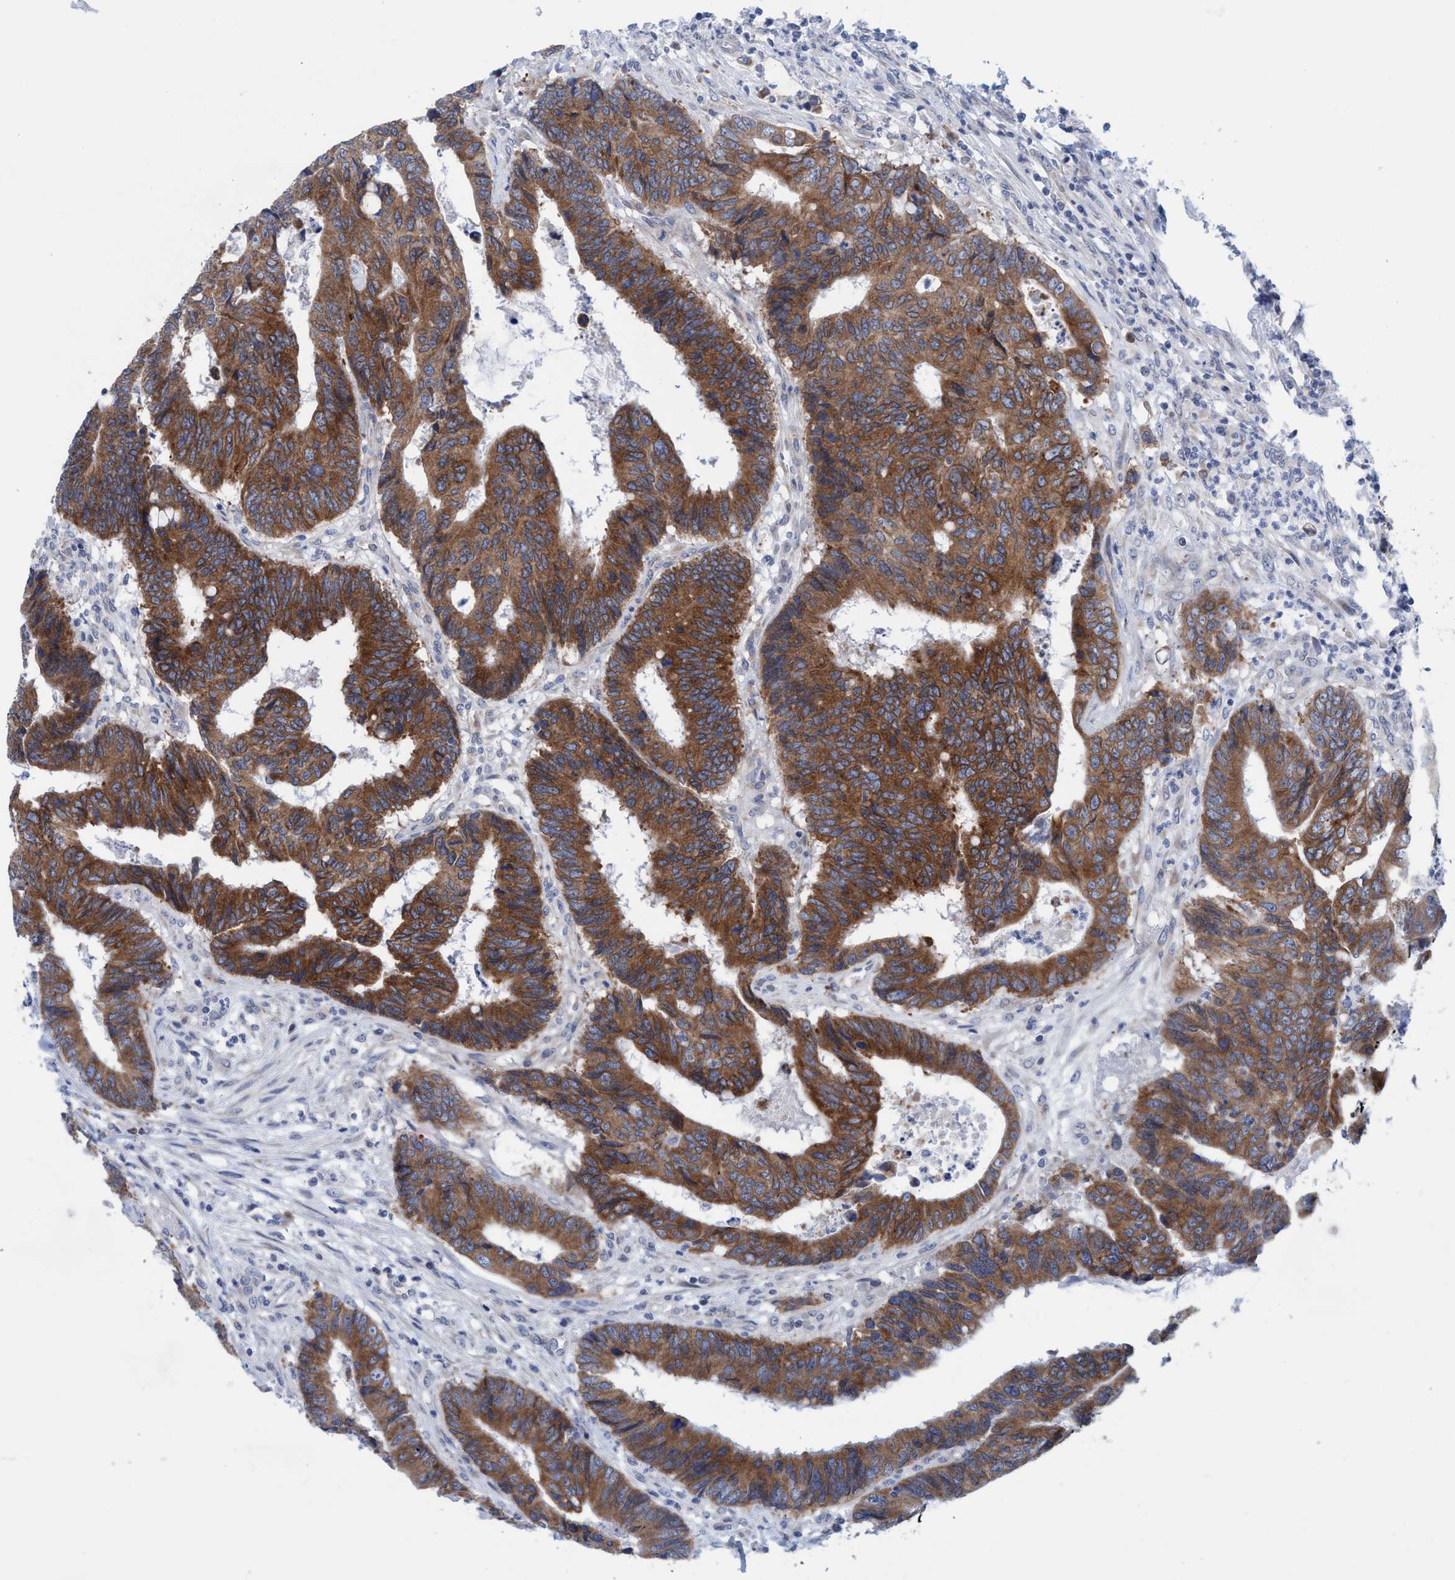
{"staining": {"intensity": "strong", "quantity": ">75%", "location": "cytoplasmic/membranous"}, "tissue": "colorectal cancer", "cell_type": "Tumor cells", "image_type": "cancer", "snomed": [{"axis": "morphology", "description": "Adenocarcinoma, NOS"}, {"axis": "topography", "description": "Rectum"}], "caption": "Tumor cells display high levels of strong cytoplasmic/membranous staining in approximately >75% of cells in human colorectal cancer (adenocarcinoma).", "gene": "RSAD1", "patient": {"sex": "male", "age": 84}}